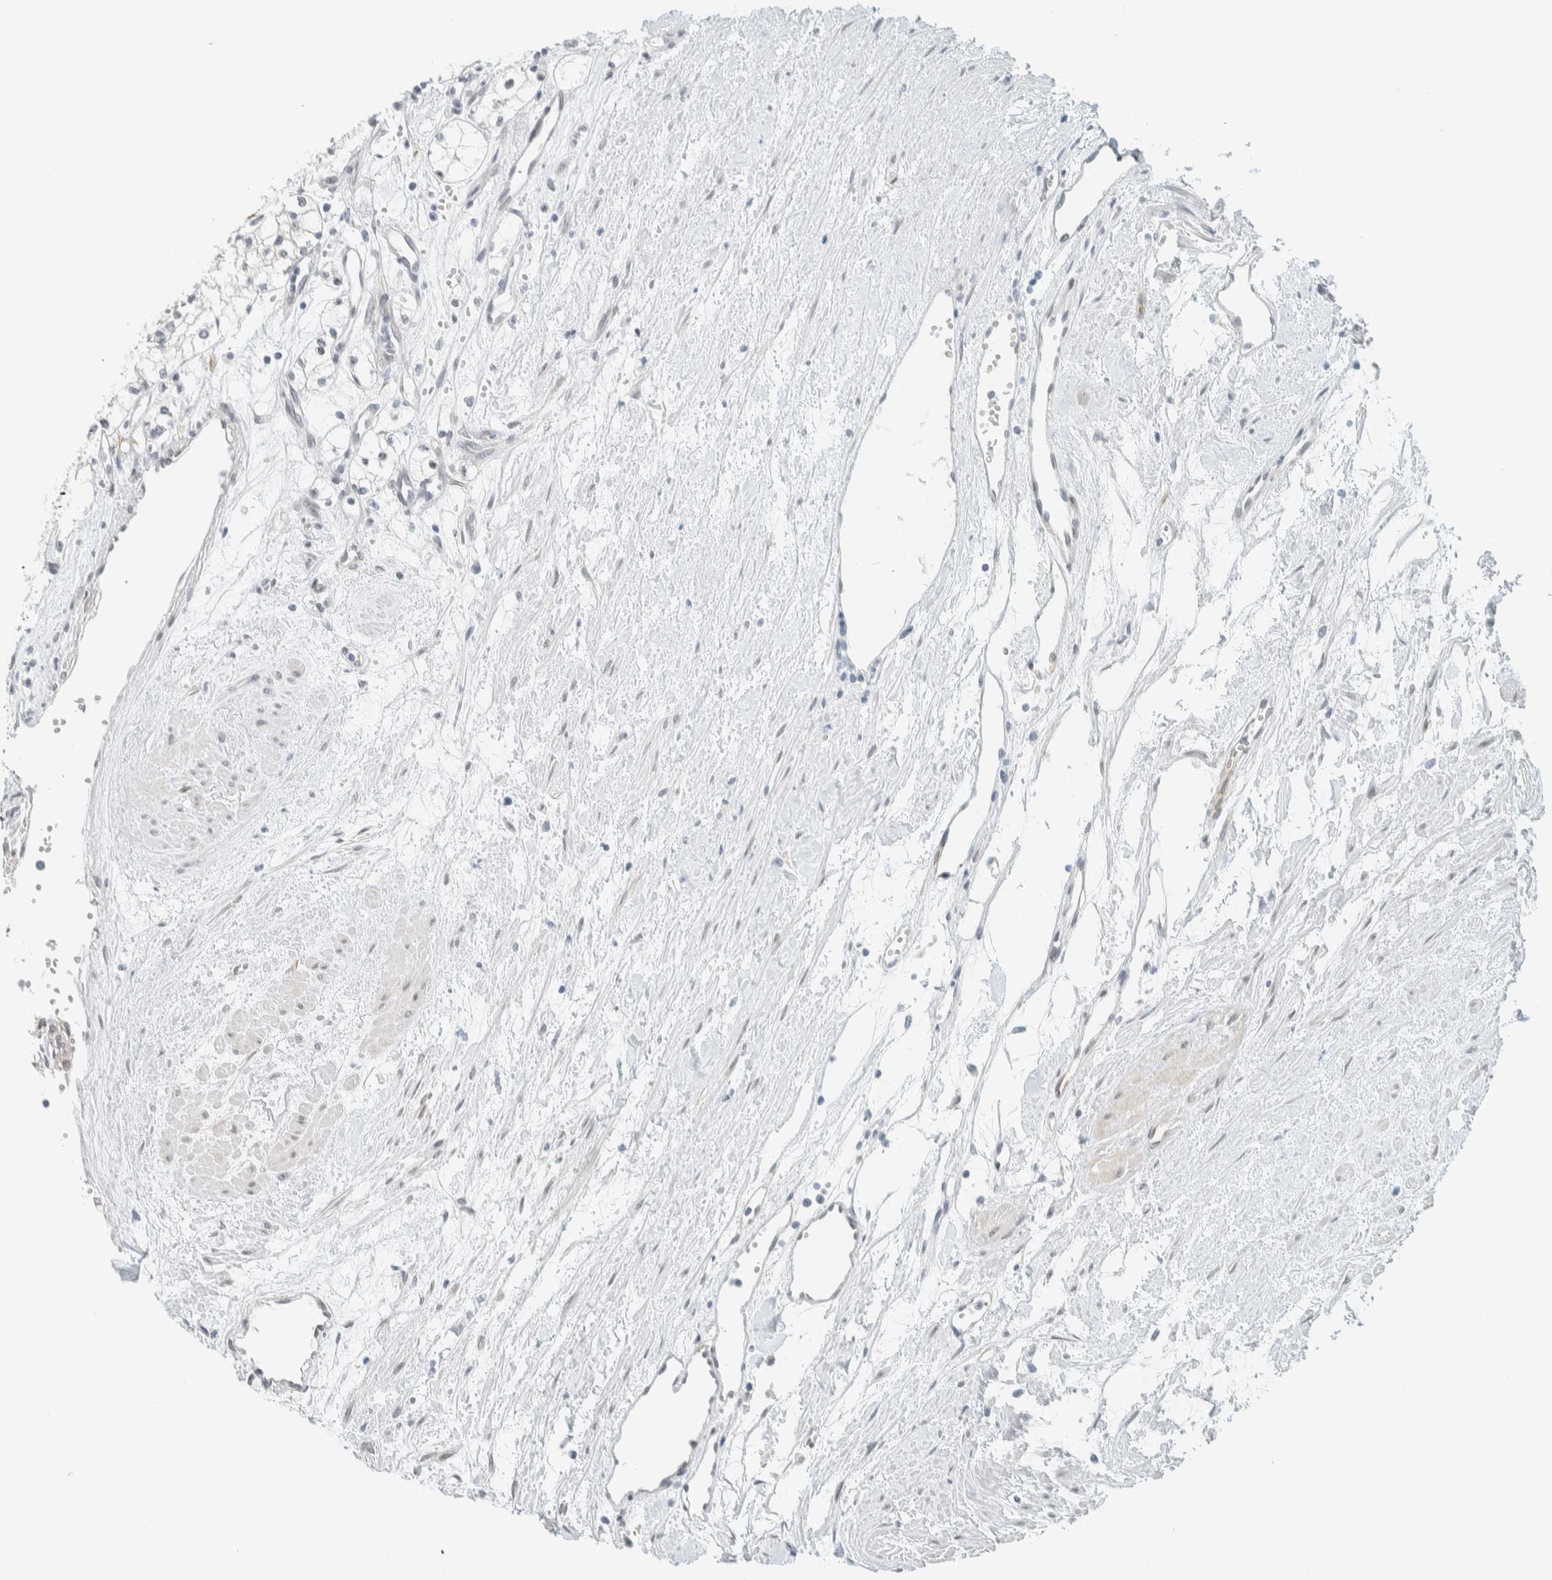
{"staining": {"intensity": "negative", "quantity": "none", "location": "none"}, "tissue": "renal cancer", "cell_type": "Tumor cells", "image_type": "cancer", "snomed": [{"axis": "morphology", "description": "Adenocarcinoma, NOS"}, {"axis": "topography", "description": "Kidney"}], "caption": "This is an immunohistochemistry (IHC) photomicrograph of renal adenocarcinoma. There is no staining in tumor cells.", "gene": "C1QTNF12", "patient": {"sex": "male", "age": 59}}